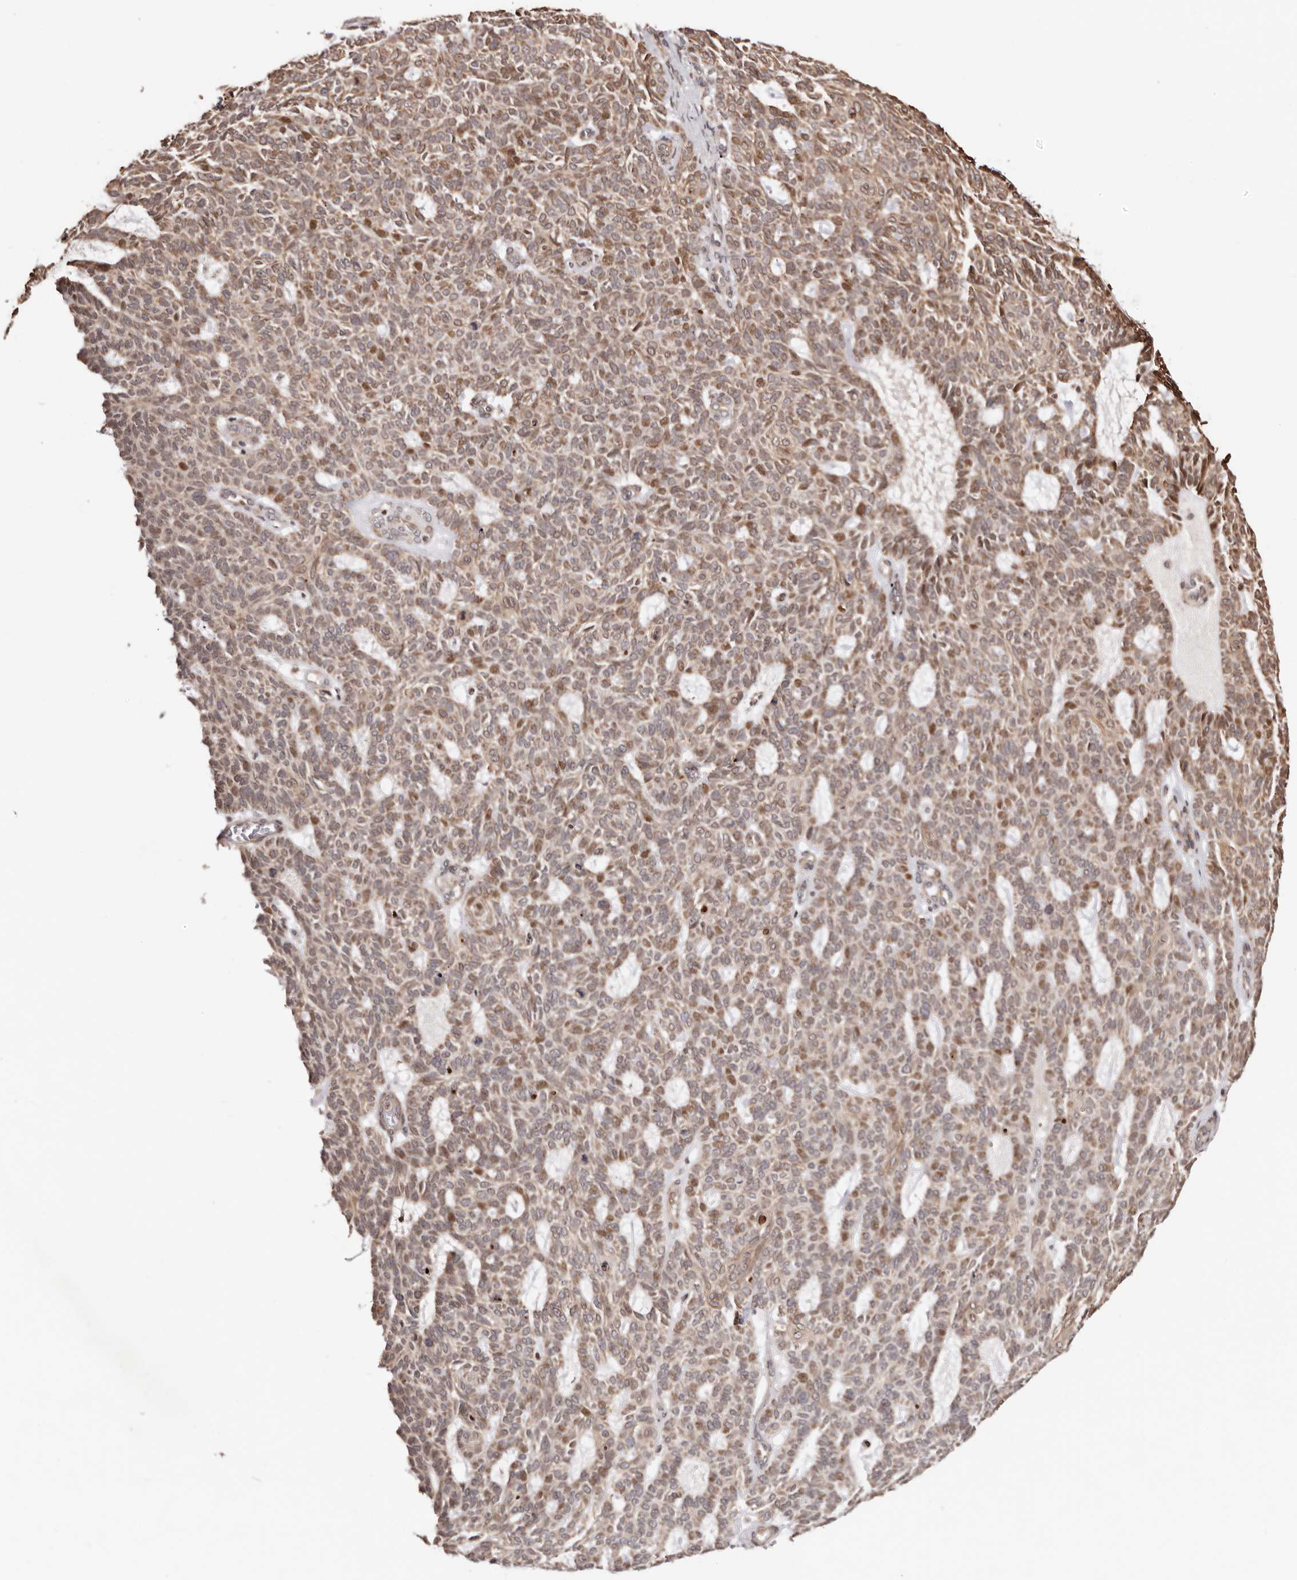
{"staining": {"intensity": "moderate", "quantity": ">75%", "location": "cytoplasmic/membranous"}, "tissue": "skin cancer", "cell_type": "Tumor cells", "image_type": "cancer", "snomed": [{"axis": "morphology", "description": "Squamous cell carcinoma, NOS"}, {"axis": "topography", "description": "Skin"}], "caption": "A micrograph of skin cancer (squamous cell carcinoma) stained for a protein reveals moderate cytoplasmic/membranous brown staining in tumor cells.", "gene": "HIVEP3", "patient": {"sex": "female", "age": 90}}